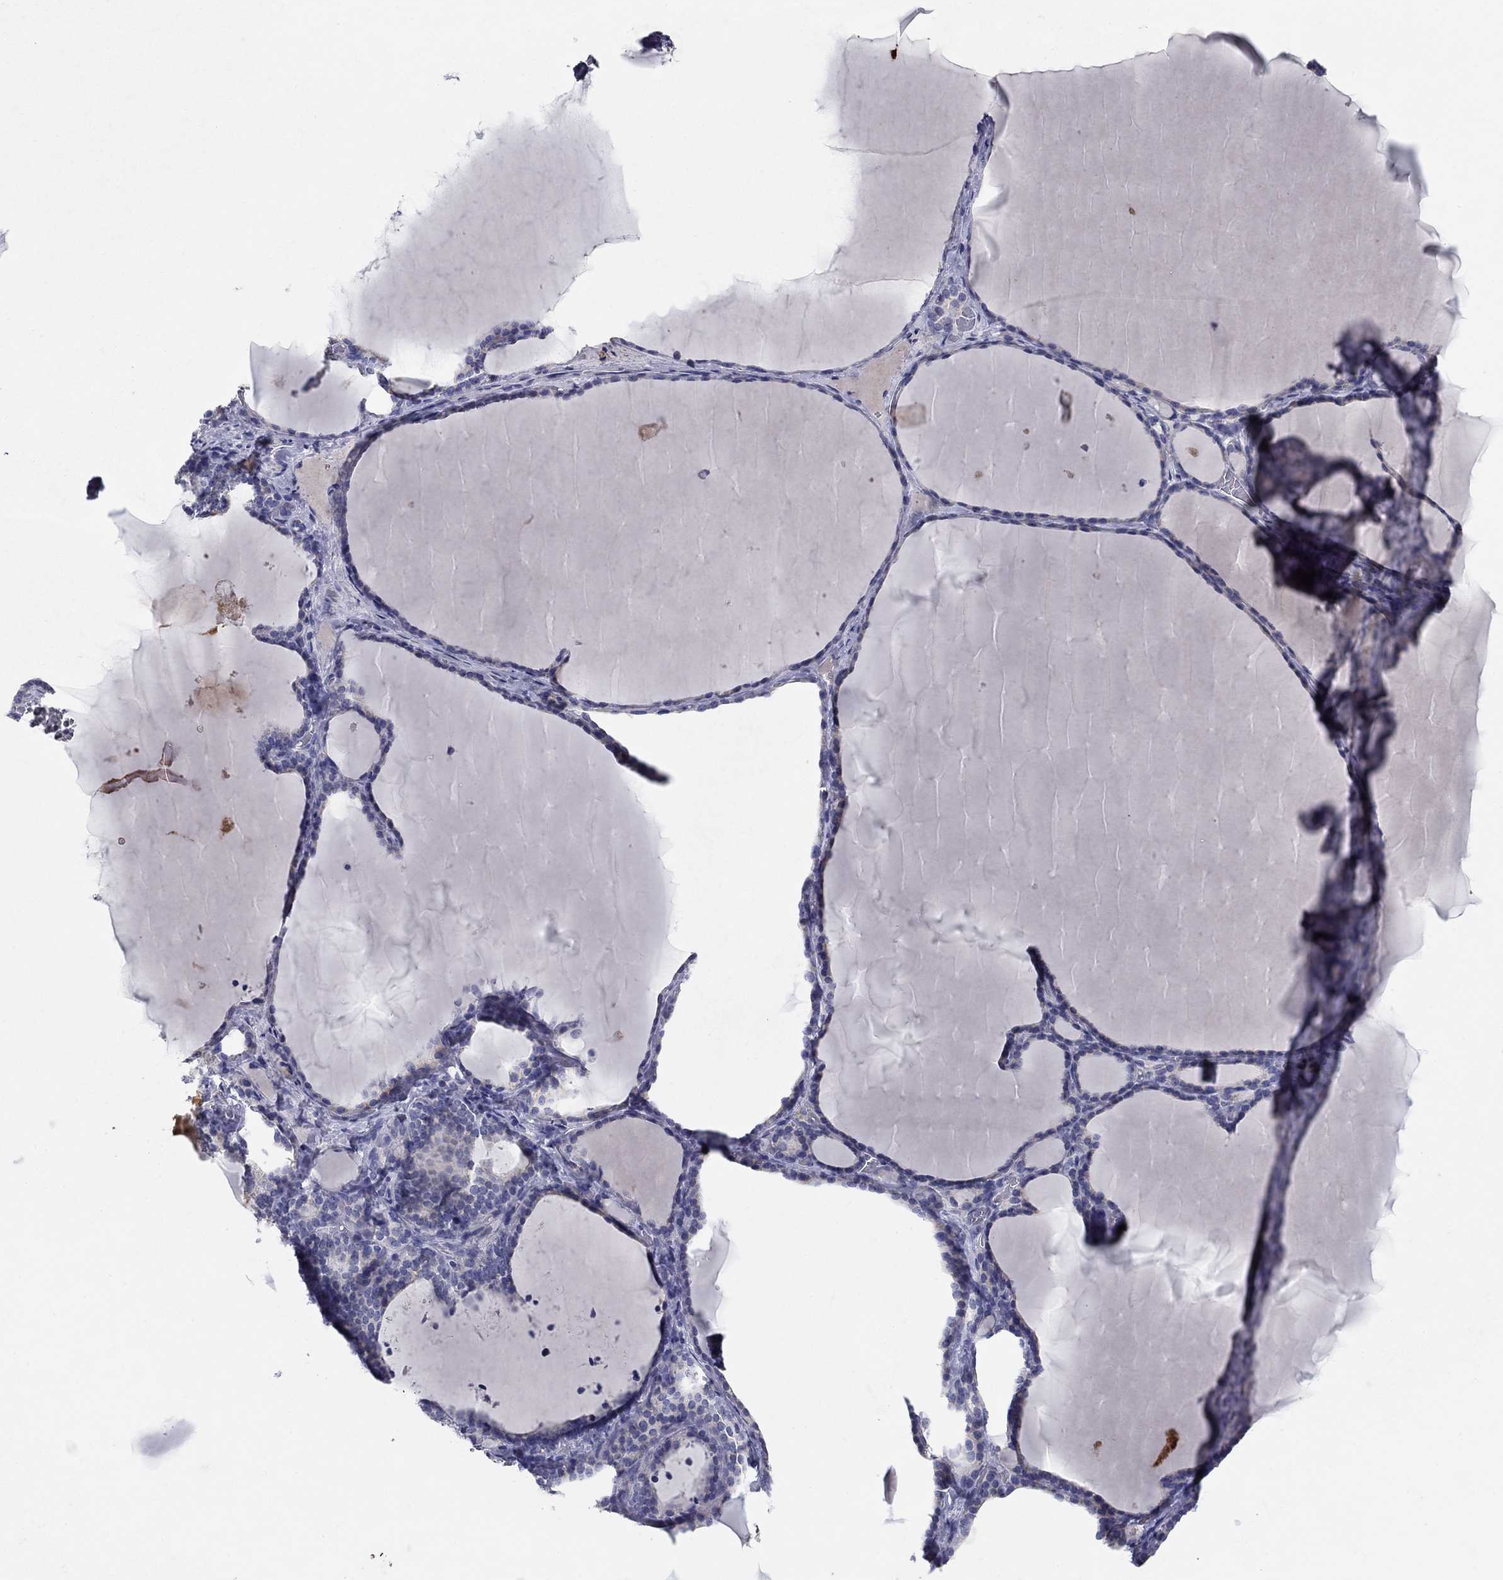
{"staining": {"intensity": "negative", "quantity": "none", "location": "none"}, "tissue": "thyroid gland", "cell_type": "Glandular cells", "image_type": "normal", "snomed": [{"axis": "morphology", "description": "Normal tissue, NOS"}, {"axis": "morphology", "description": "Hyperplasia, NOS"}, {"axis": "topography", "description": "Thyroid gland"}], "caption": "Thyroid gland stained for a protein using immunohistochemistry demonstrates no expression glandular cells.", "gene": "PTGDS", "patient": {"sex": "female", "age": 27}}